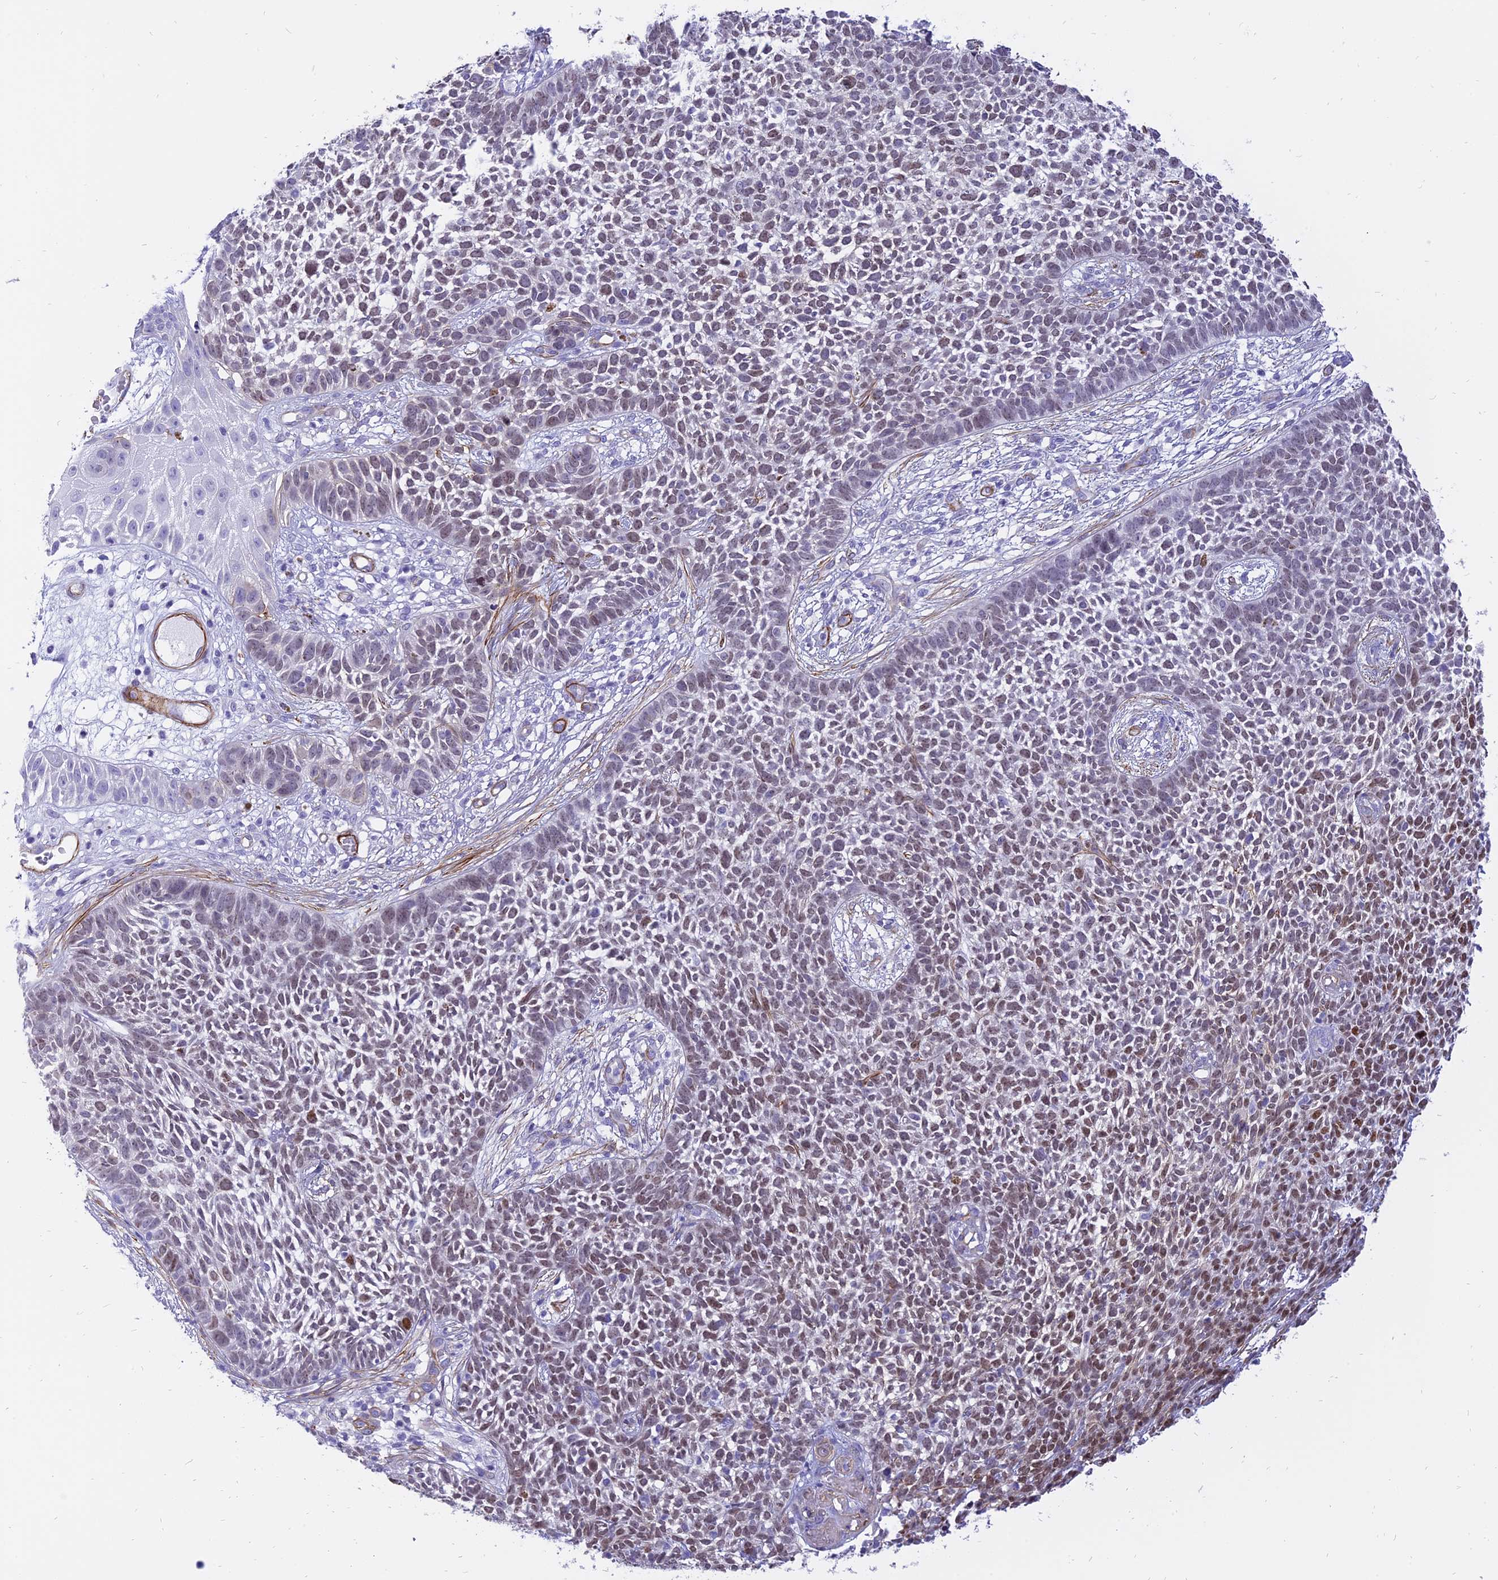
{"staining": {"intensity": "moderate", "quantity": "25%-75%", "location": "nuclear"}, "tissue": "skin cancer", "cell_type": "Tumor cells", "image_type": "cancer", "snomed": [{"axis": "morphology", "description": "Basal cell carcinoma"}, {"axis": "topography", "description": "Skin"}], "caption": "This micrograph demonstrates immunohistochemistry (IHC) staining of human skin cancer (basal cell carcinoma), with medium moderate nuclear staining in approximately 25%-75% of tumor cells.", "gene": "CENPV", "patient": {"sex": "female", "age": 84}}